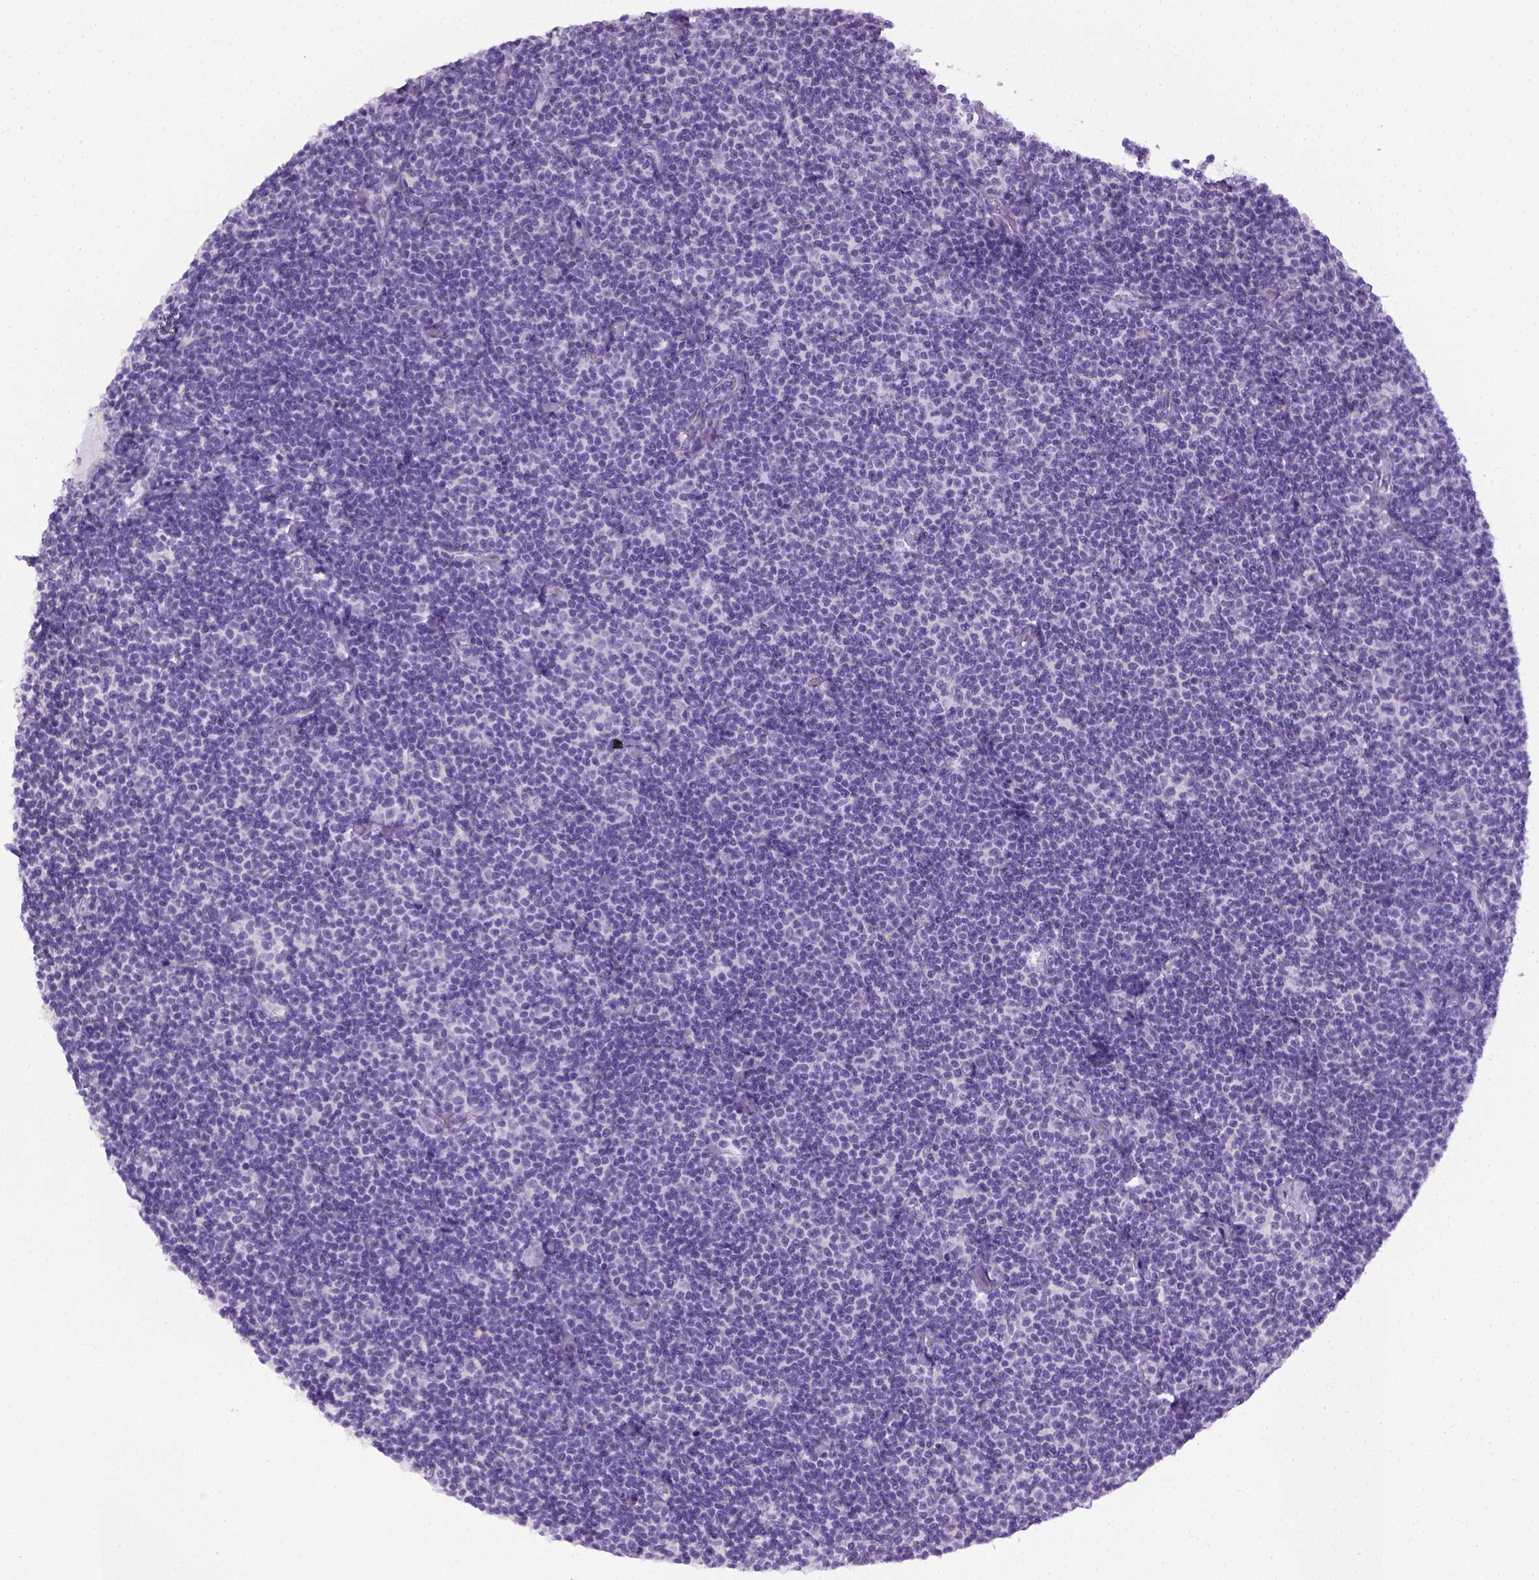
{"staining": {"intensity": "negative", "quantity": "none", "location": "none"}, "tissue": "lymphoma", "cell_type": "Tumor cells", "image_type": "cancer", "snomed": [{"axis": "morphology", "description": "Malignant lymphoma, non-Hodgkin's type, Low grade"}, {"axis": "topography", "description": "Lymph node"}], "caption": "The photomicrograph displays no staining of tumor cells in low-grade malignant lymphoma, non-Hodgkin's type.", "gene": "KRT71", "patient": {"sex": "male", "age": 81}}